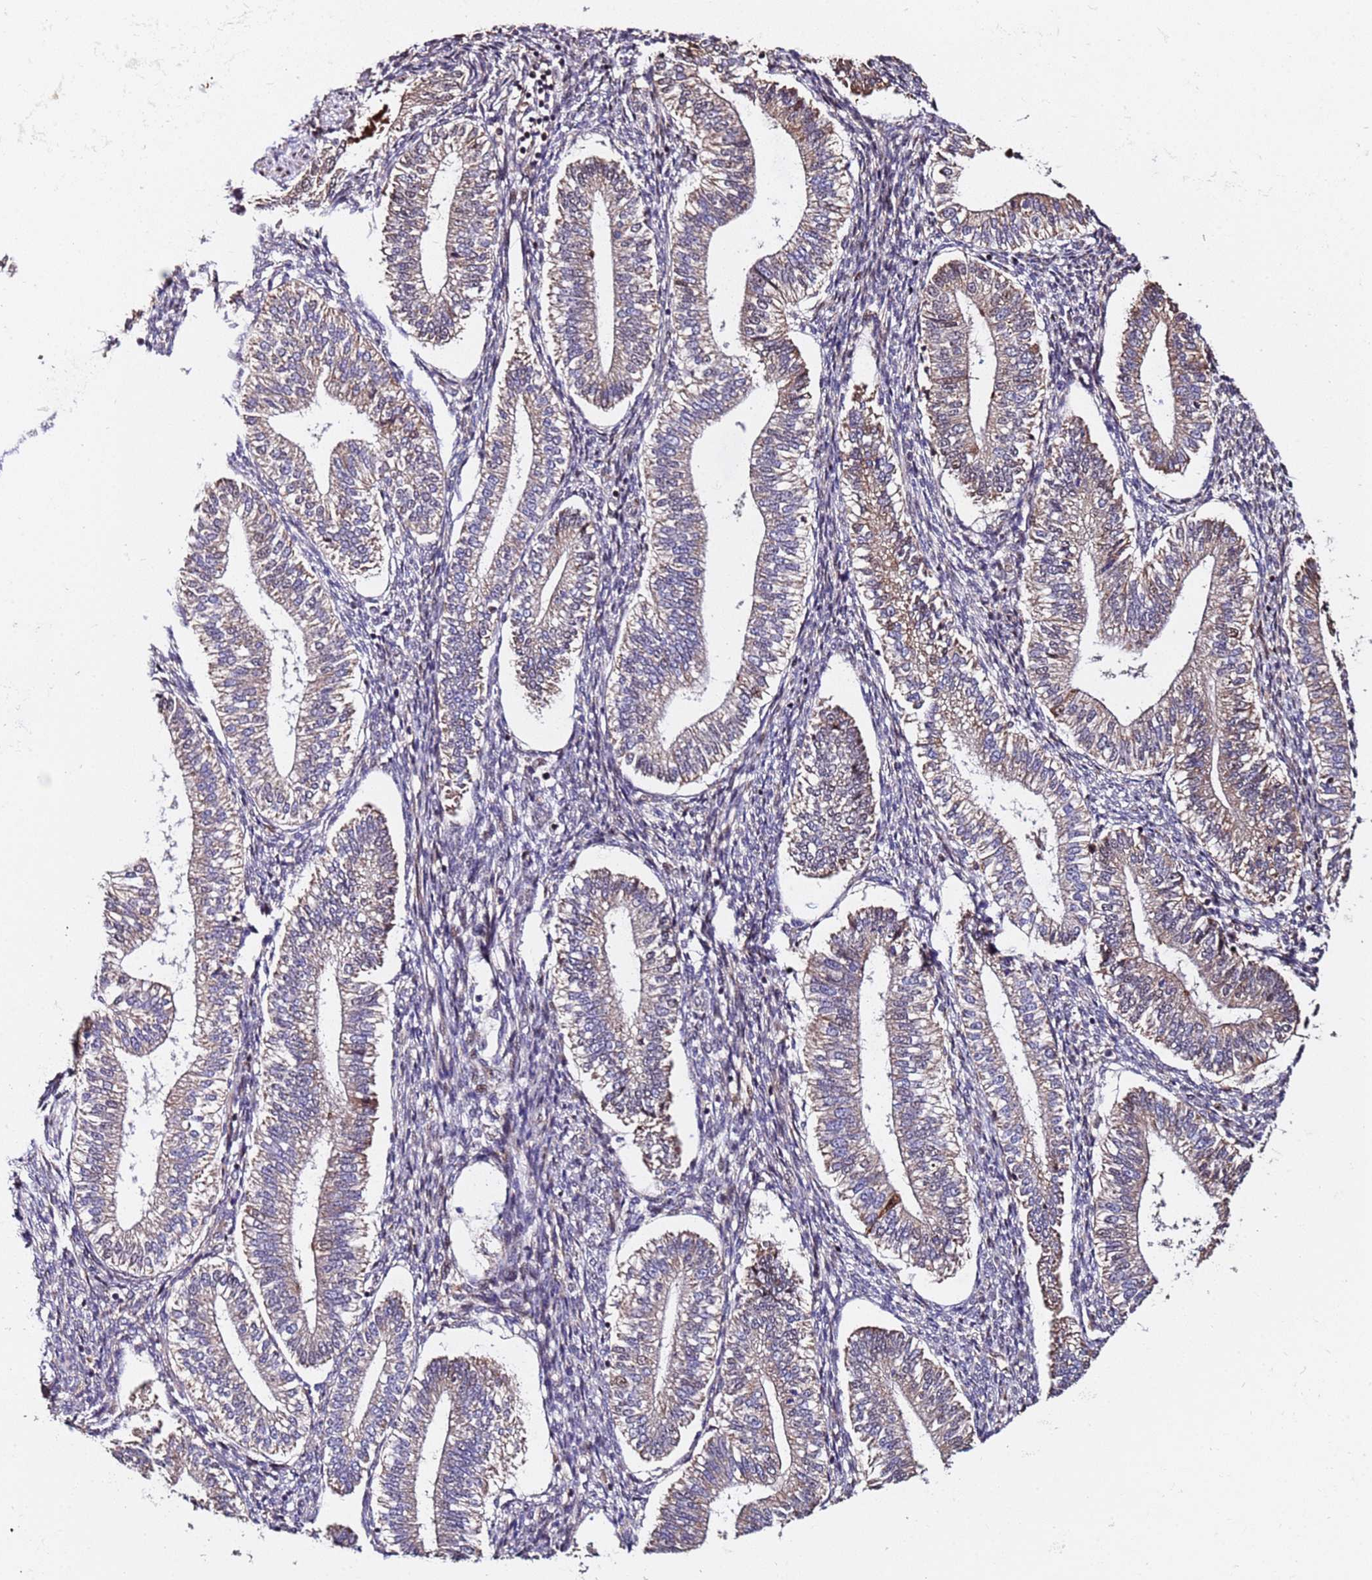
{"staining": {"intensity": "moderate", "quantity": "<25%", "location": "nuclear"}, "tissue": "endometrium", "cell_type": "Cells in endometrial stroma", "image_type": "normal", "snomed": [{"axis": "morphology", "description": "Normal tissue, NOS"}, {"axis": "topography", "description": "Endometrium"}], "caption": "The immunohistochemical stain highlights moderate nuclear positivity in cells in endometrial stroma of unremarkable endometrium. (Brightfield microscopy of DAB IHC at high magnification).", "gene": "WNK4", "patient": {"sex": "female", "age": 25}}